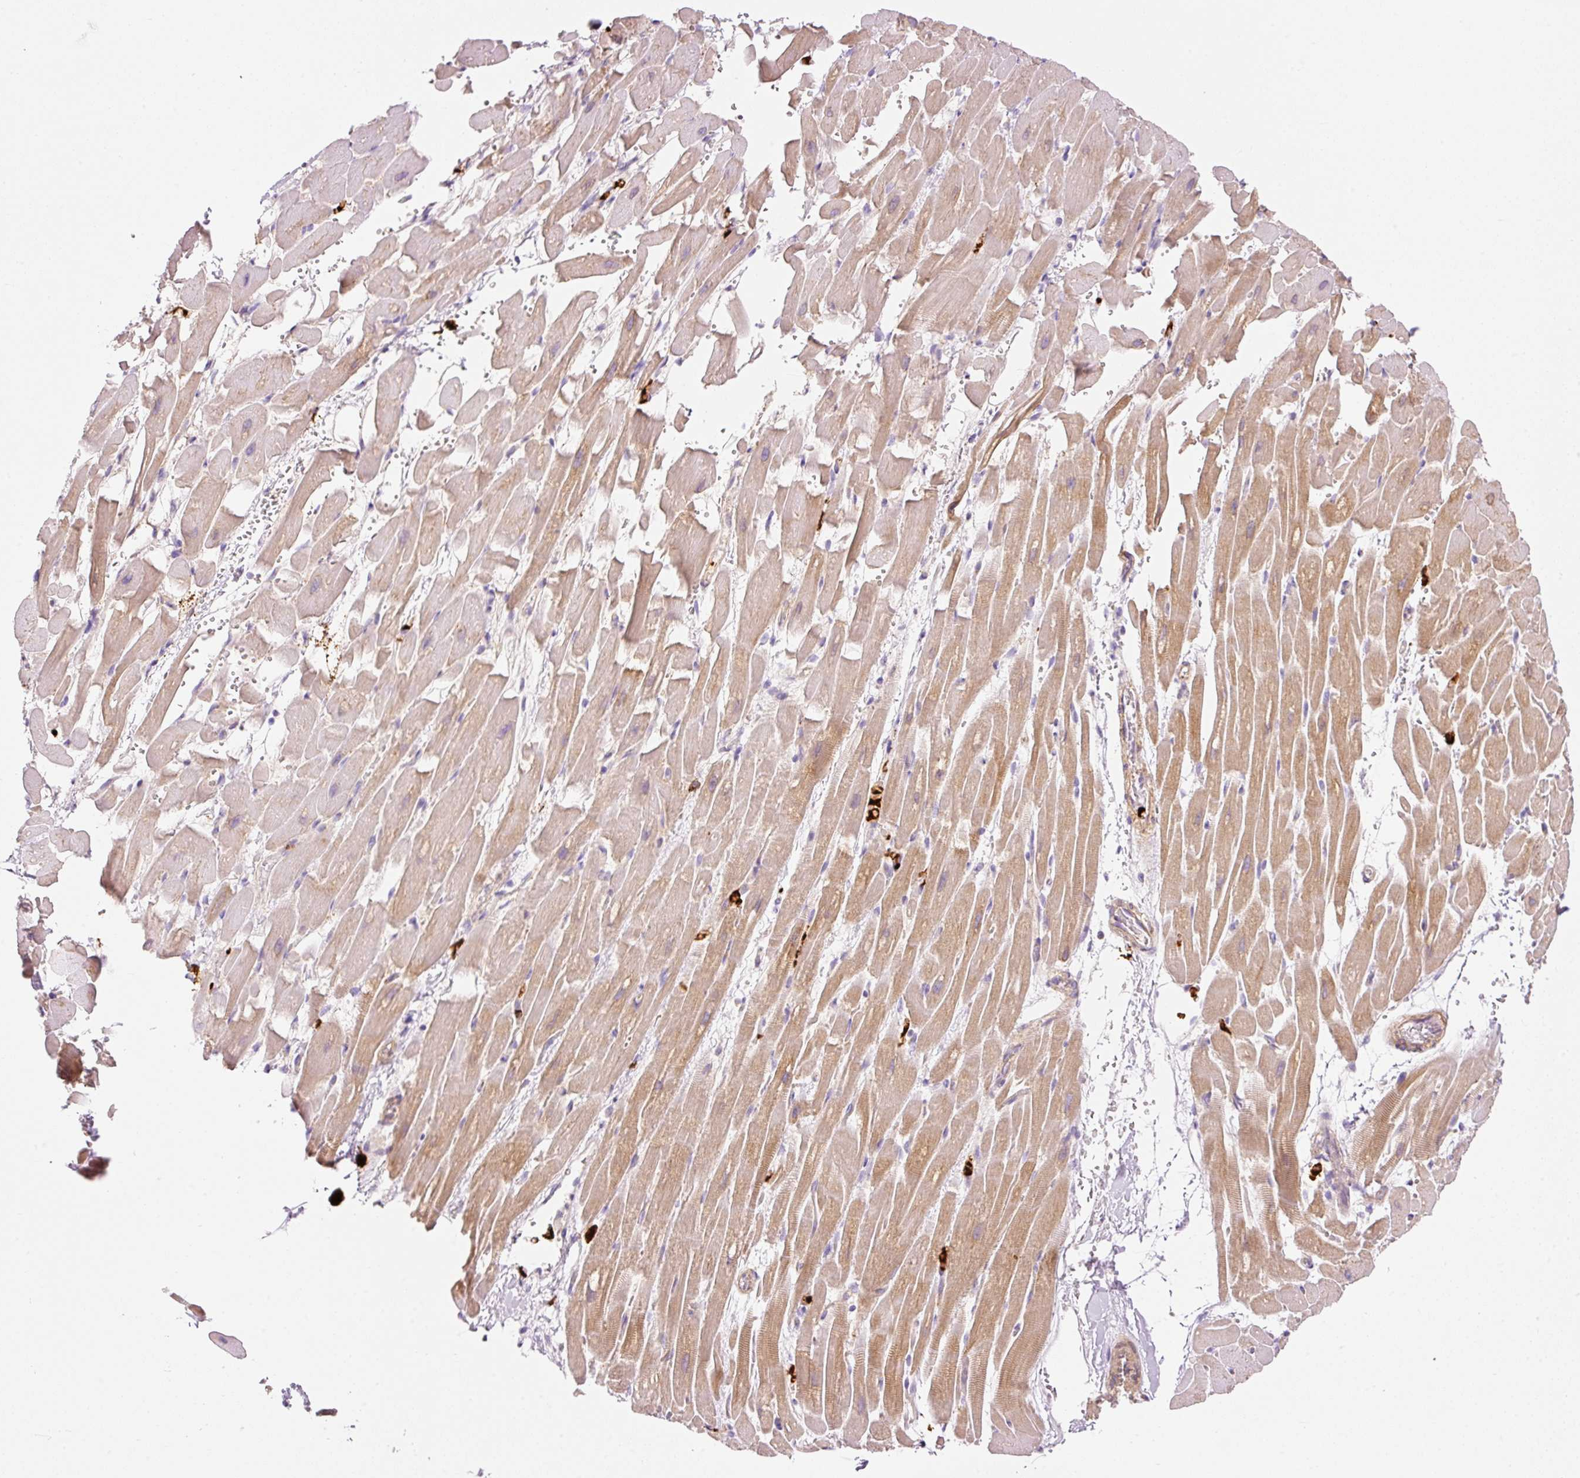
{"staining": {"intensity": "moderate", "quantity": "25%-75%", "location": "cytoplasmic/membranous"}, "tissue": "heart muscle", "cell_type": "Cardiomyocytes", "image_type": "normal", "snomed": [{"axis": "morphology", "description": "Normal tissue, NOS"}, {"axis": "topography", "description": "Heart"}], "caption": "IHC image of unremarkable human heart muscle stained for a protein (brown), which demonstrates medium levels of moderate cytoplasmic/membranous staining in approximately 25%-75% of cardiomyocytes.", "gene": "MAP3K3", "patient": {"sex": "male", "age": 37}}